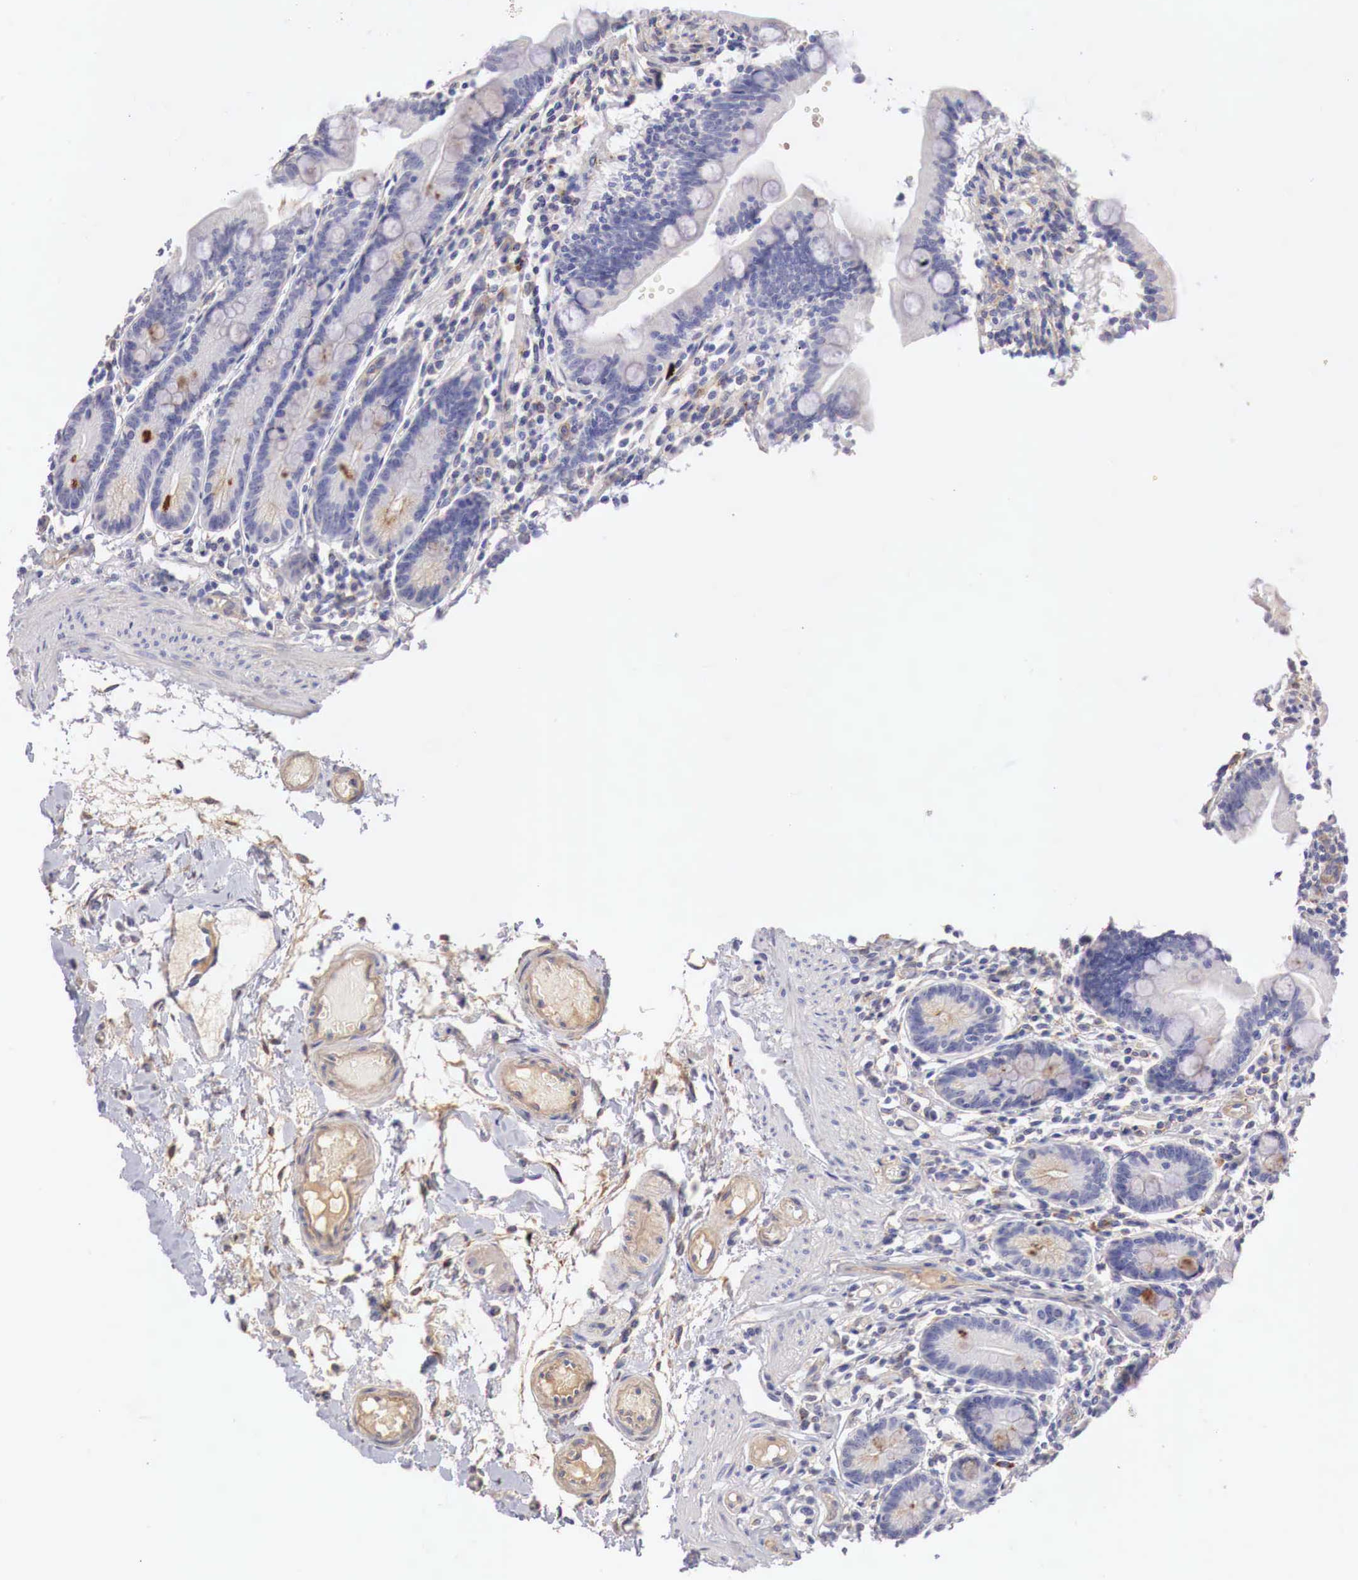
{"staining": {"intensity": "negative", "quantity": "none", "location": "none"}, "tissue": "small intestine", "cell_type": "Glandular cells", "image_type": "normal", "snomed": [{"axis": "morphology", "description": "Normal tissue, NOS"}, {"axis": "topography", "description": "Small intestine"}], "caption": "This is an immunohistochemistry photomicrograph of unremarkable human small intestine. There is no positivity in glandular cells.", "gene": "KLHDC7B", "patient": {"sex": "female", "age": 69}}